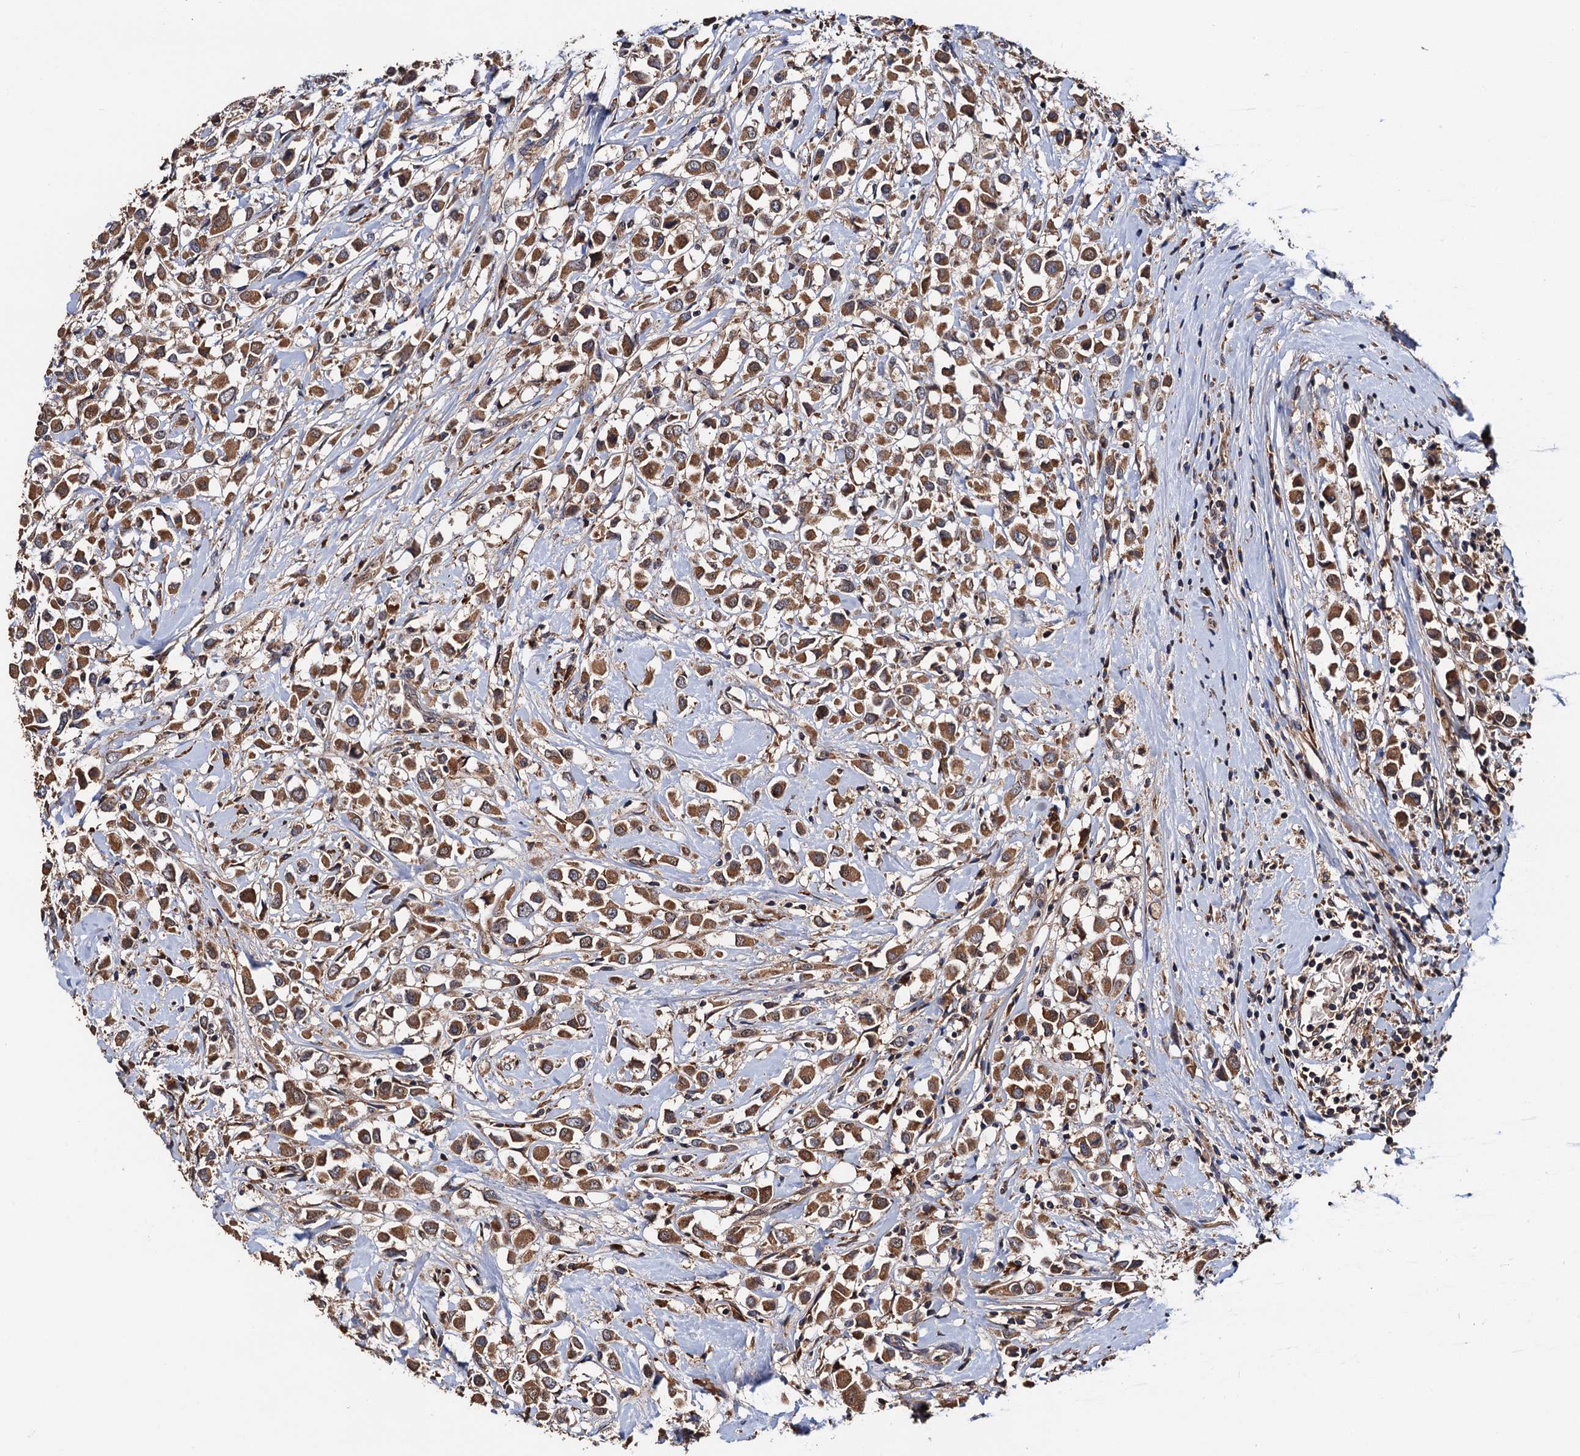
{"staining": {"intensity": "moderate", "quantity": ">75%", "location": "cytoplasmic/membranous"}, "tissue": "breast cancer", "cell_type": "Tumor cells", "image_type": "cancer", "snomed": [{"axis": "morphology", "description": "Duct carcinoma"}, {"axis": "topography", "description": "Breast"}], "caption": "Moderate cytoplasmic/membranous protein expression is seen in about >75% of tumor cells in breast intraductal carcinoma.", "gene": "RGS11", "patient": {"sex": "female", "age": 87}}